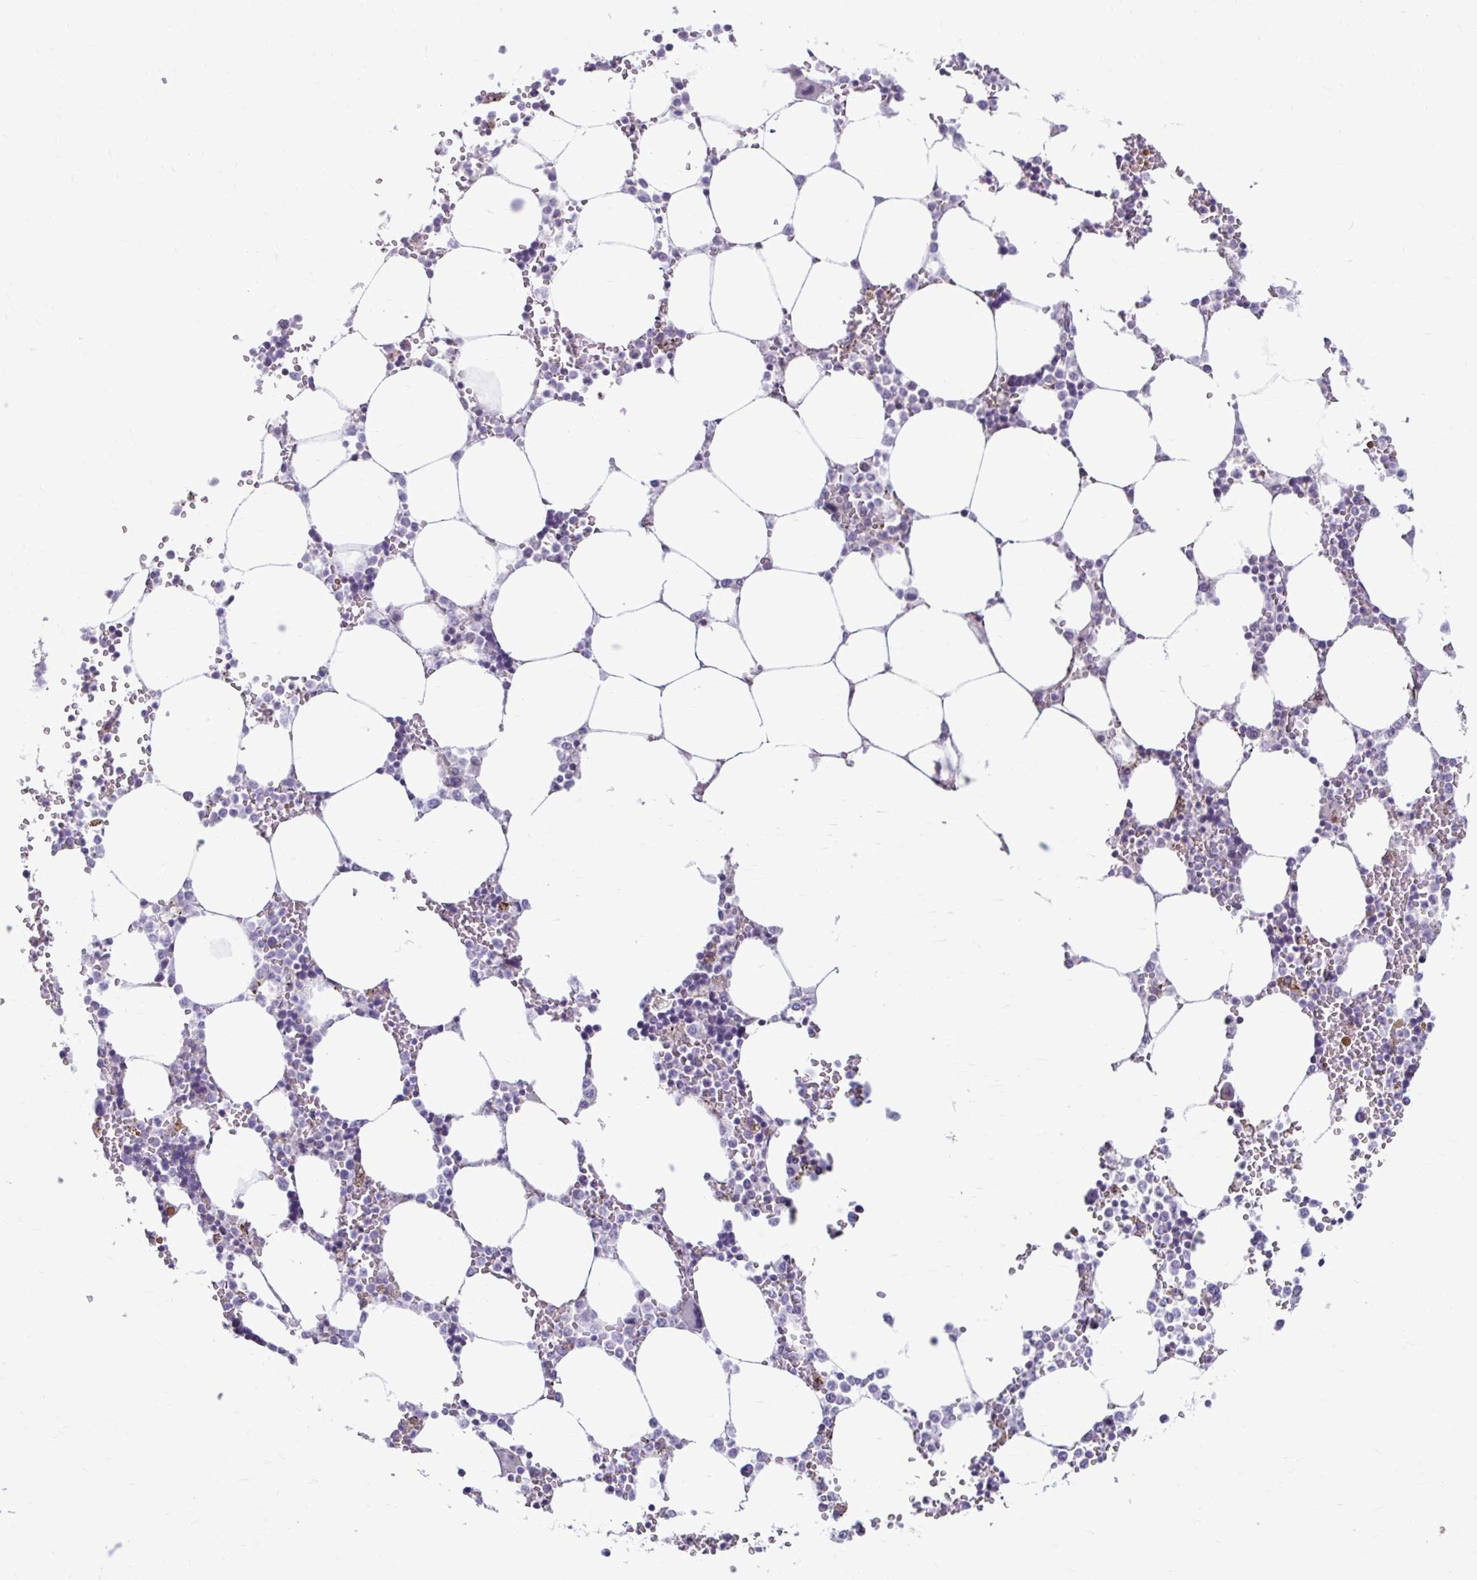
{"staining": {"intensity": "strong", "quantity": "<25%", "location": "cytoplasmic/membranous"}, "tissue": "bone marrow", "cell_type": "Hematopoietic cells", "image_type": "normal", "snomed": [{"axis": "morphology", "description": "Normal tissue, NOS"}, {"axis": "topography", "description": "Bone marrow"}], "caption": "High-magnification brightfield microscopy of unremarkable bone marrow stained with DAB (brown) and counterstained with hematoxylin (blue). hematopoietic cells exhibit strong cytoplasmic/membranous expression is seen in about<25% of cells. (DAB IHC, brown staining for protein, blue staining for nuclei).", "gene": "MSMO1", "patient": {"sex": "male", "age": 64}}